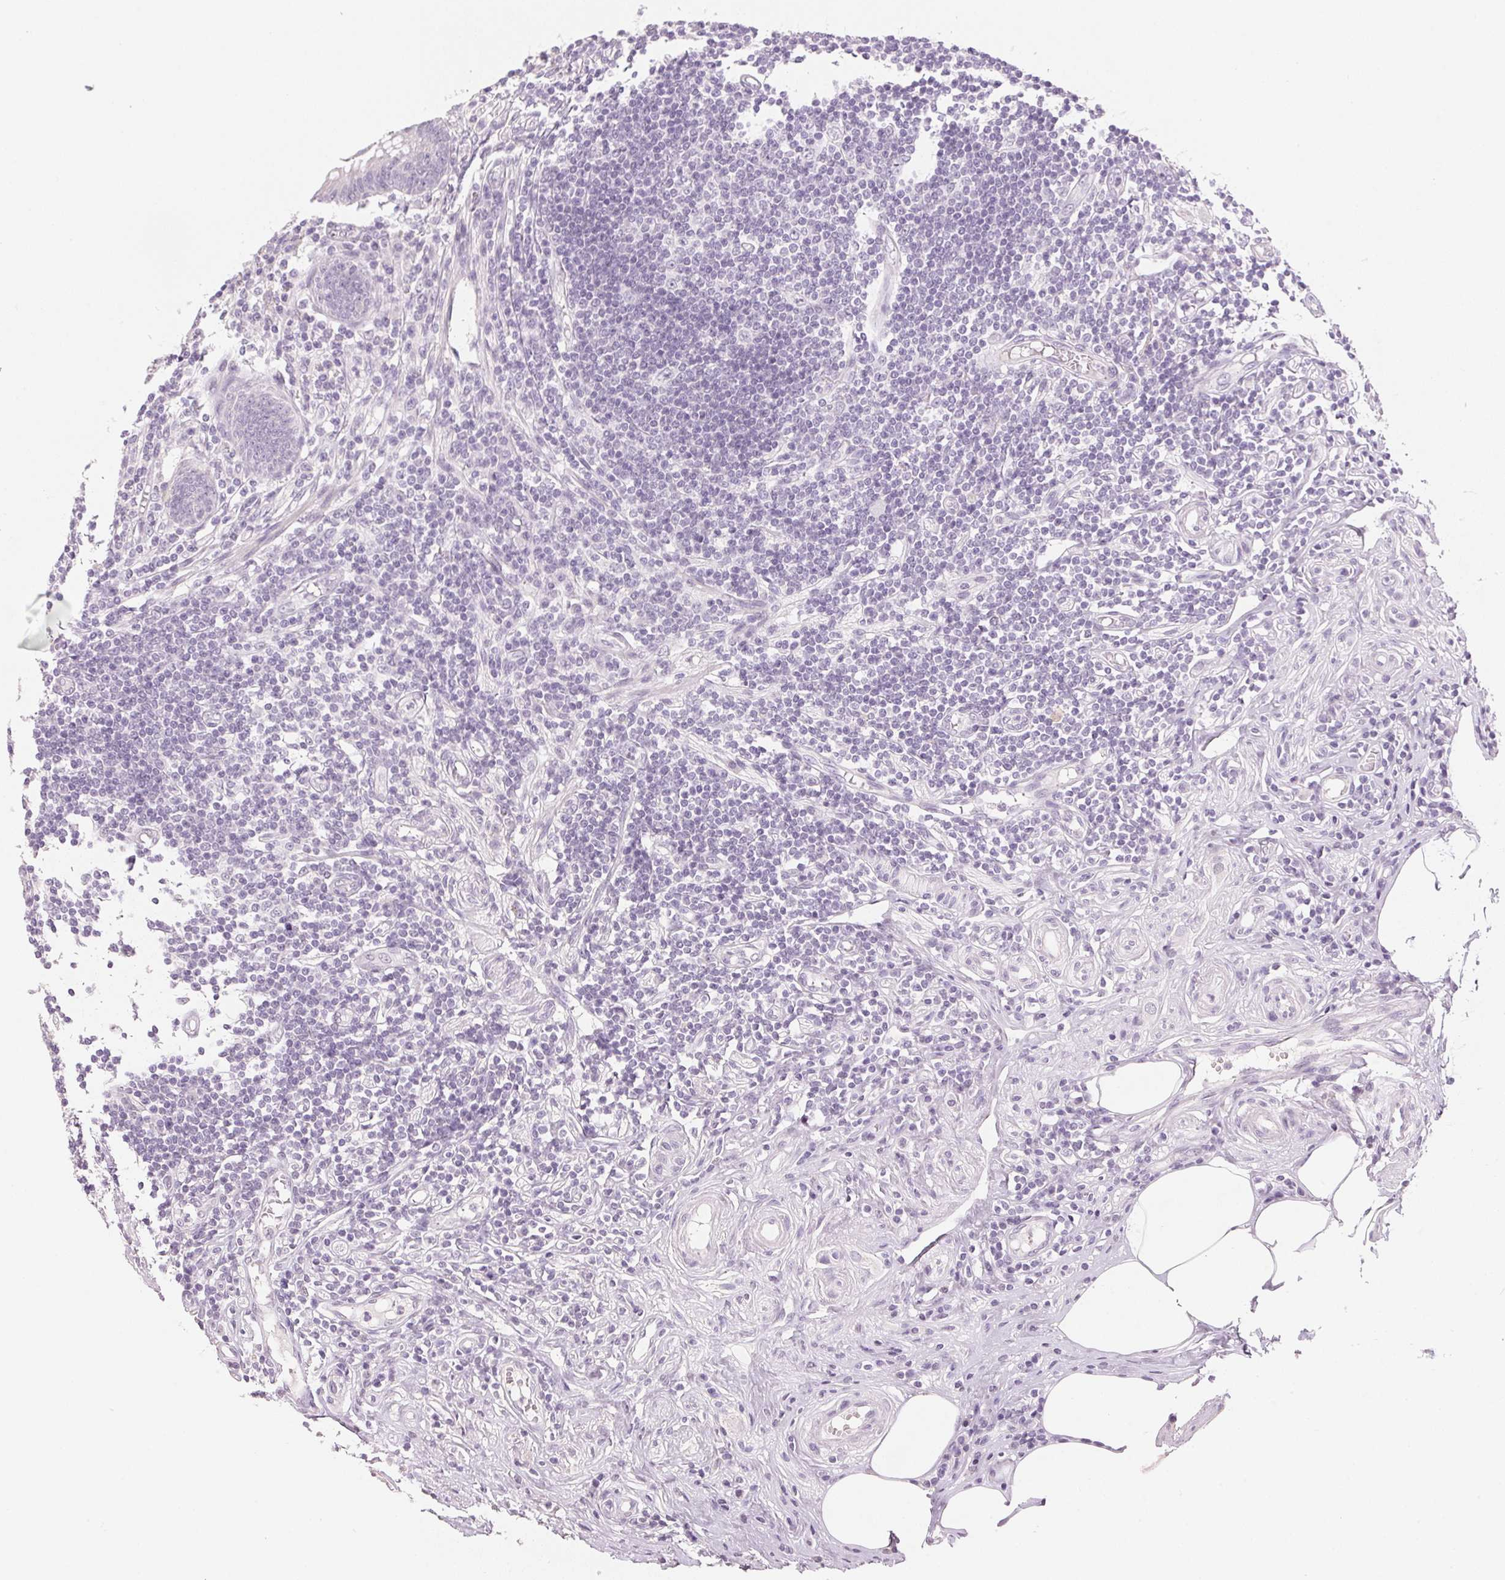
{"staining": {"intensity": "negative", "quantity": "none", "location": "none"}, "tissue": "appendix", "cell_type": "Glandular cells", "image_type": "normal", "snomed": [{"axis": "morphology", "description": "Normal tissue, NOS"}, {"axis": "topography", "description": "Appendix"}], "caption": "This is an IHC micrograph of benign human appendix. There is no staining in glandular cells.", "gene": "IGFBP1", "patient": {"sex": "female", "age": 57}}